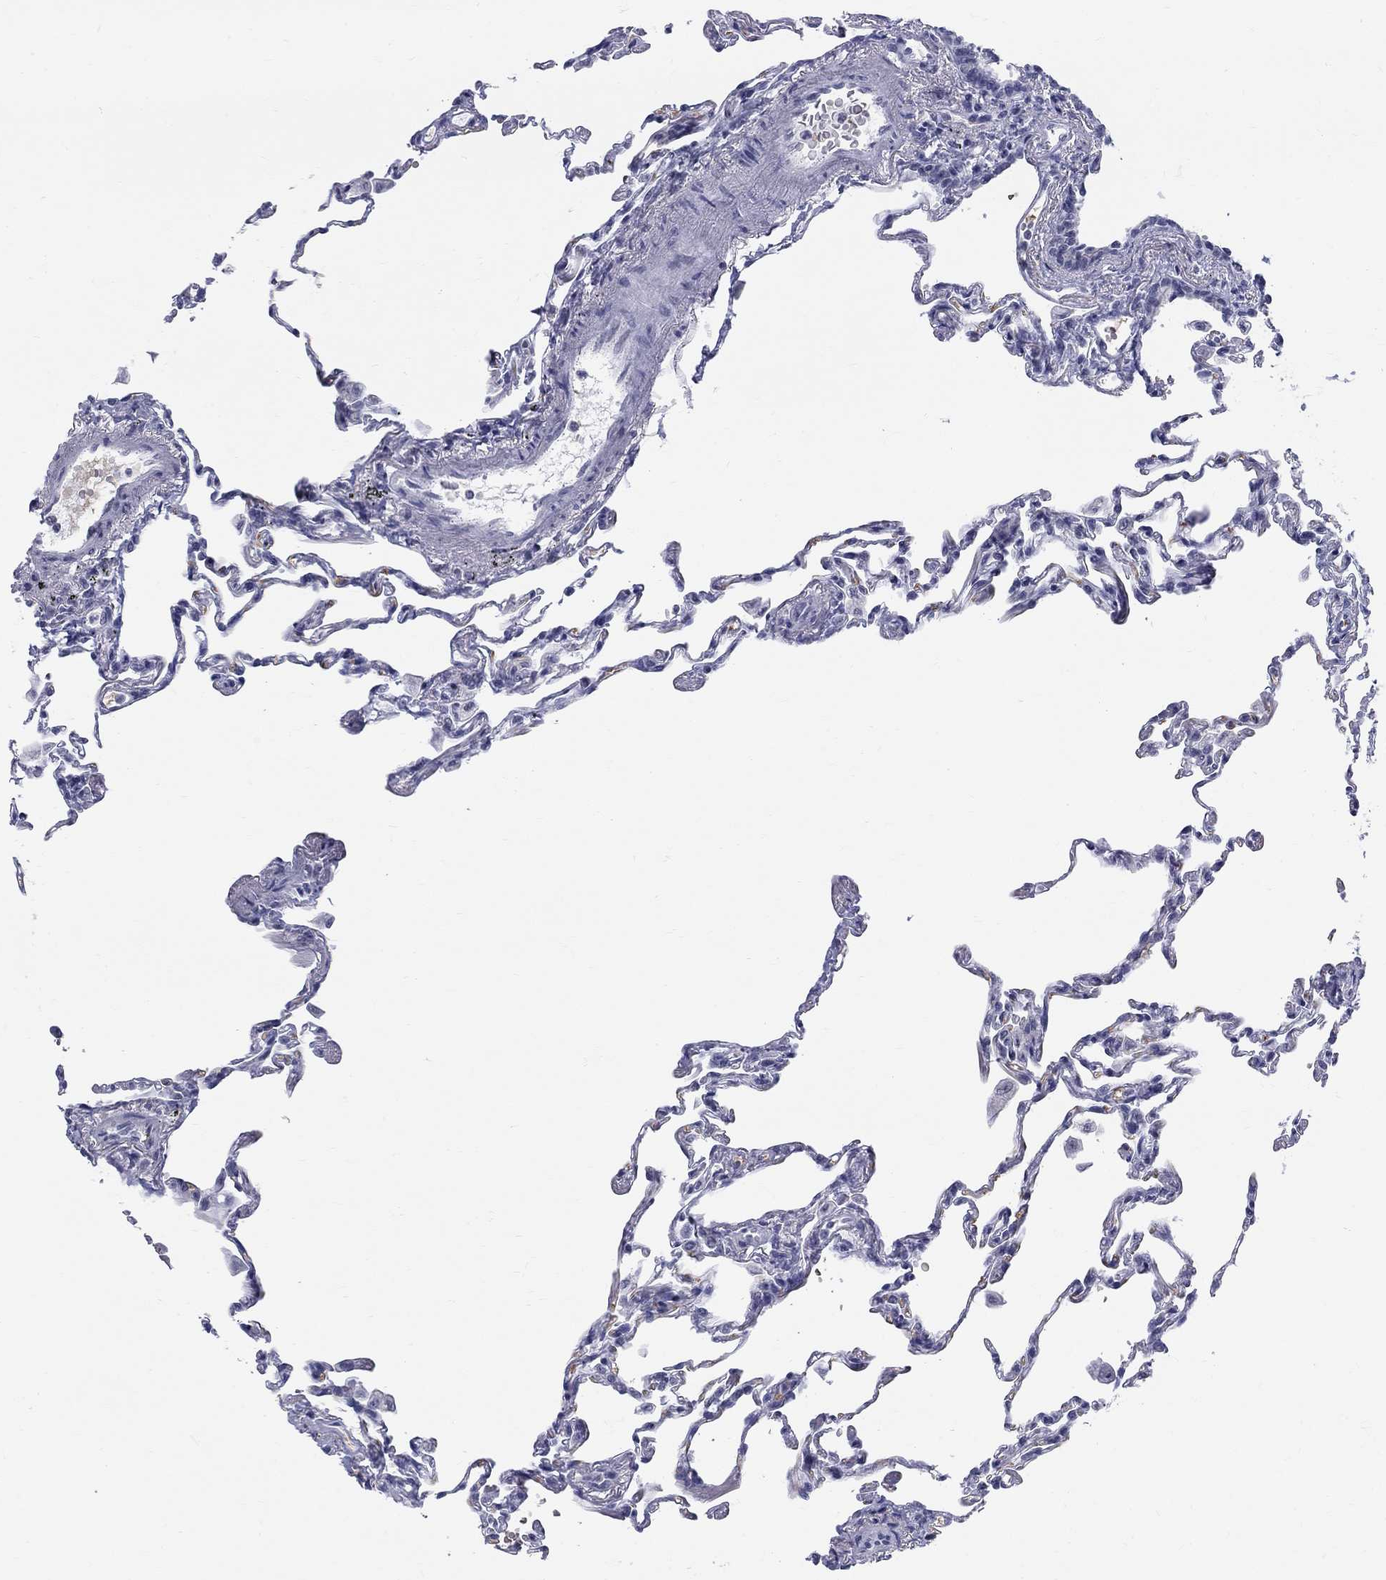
{"staining": {"intensity": "negative", "quantity": "none", "location": "none"}, "tissue": "lung", "cell_type": "Alveolar cells", "image_type": "normal", "snomed": [{"axis": "morphology", "description": "Normal tissue, NOS"}, {"axis": "topography", "description": "Lung"}], "caption": "Unremarkable lung was stained to show a protein in brown. There is no significant positivity in alveolar cells. (Stains: DAB IHC with hematoxylin counter stain, Microscopy: brightfield microscopy at high magnification).", "gene": "DMTN", "patient": {"sex": "female", "age": 57}}